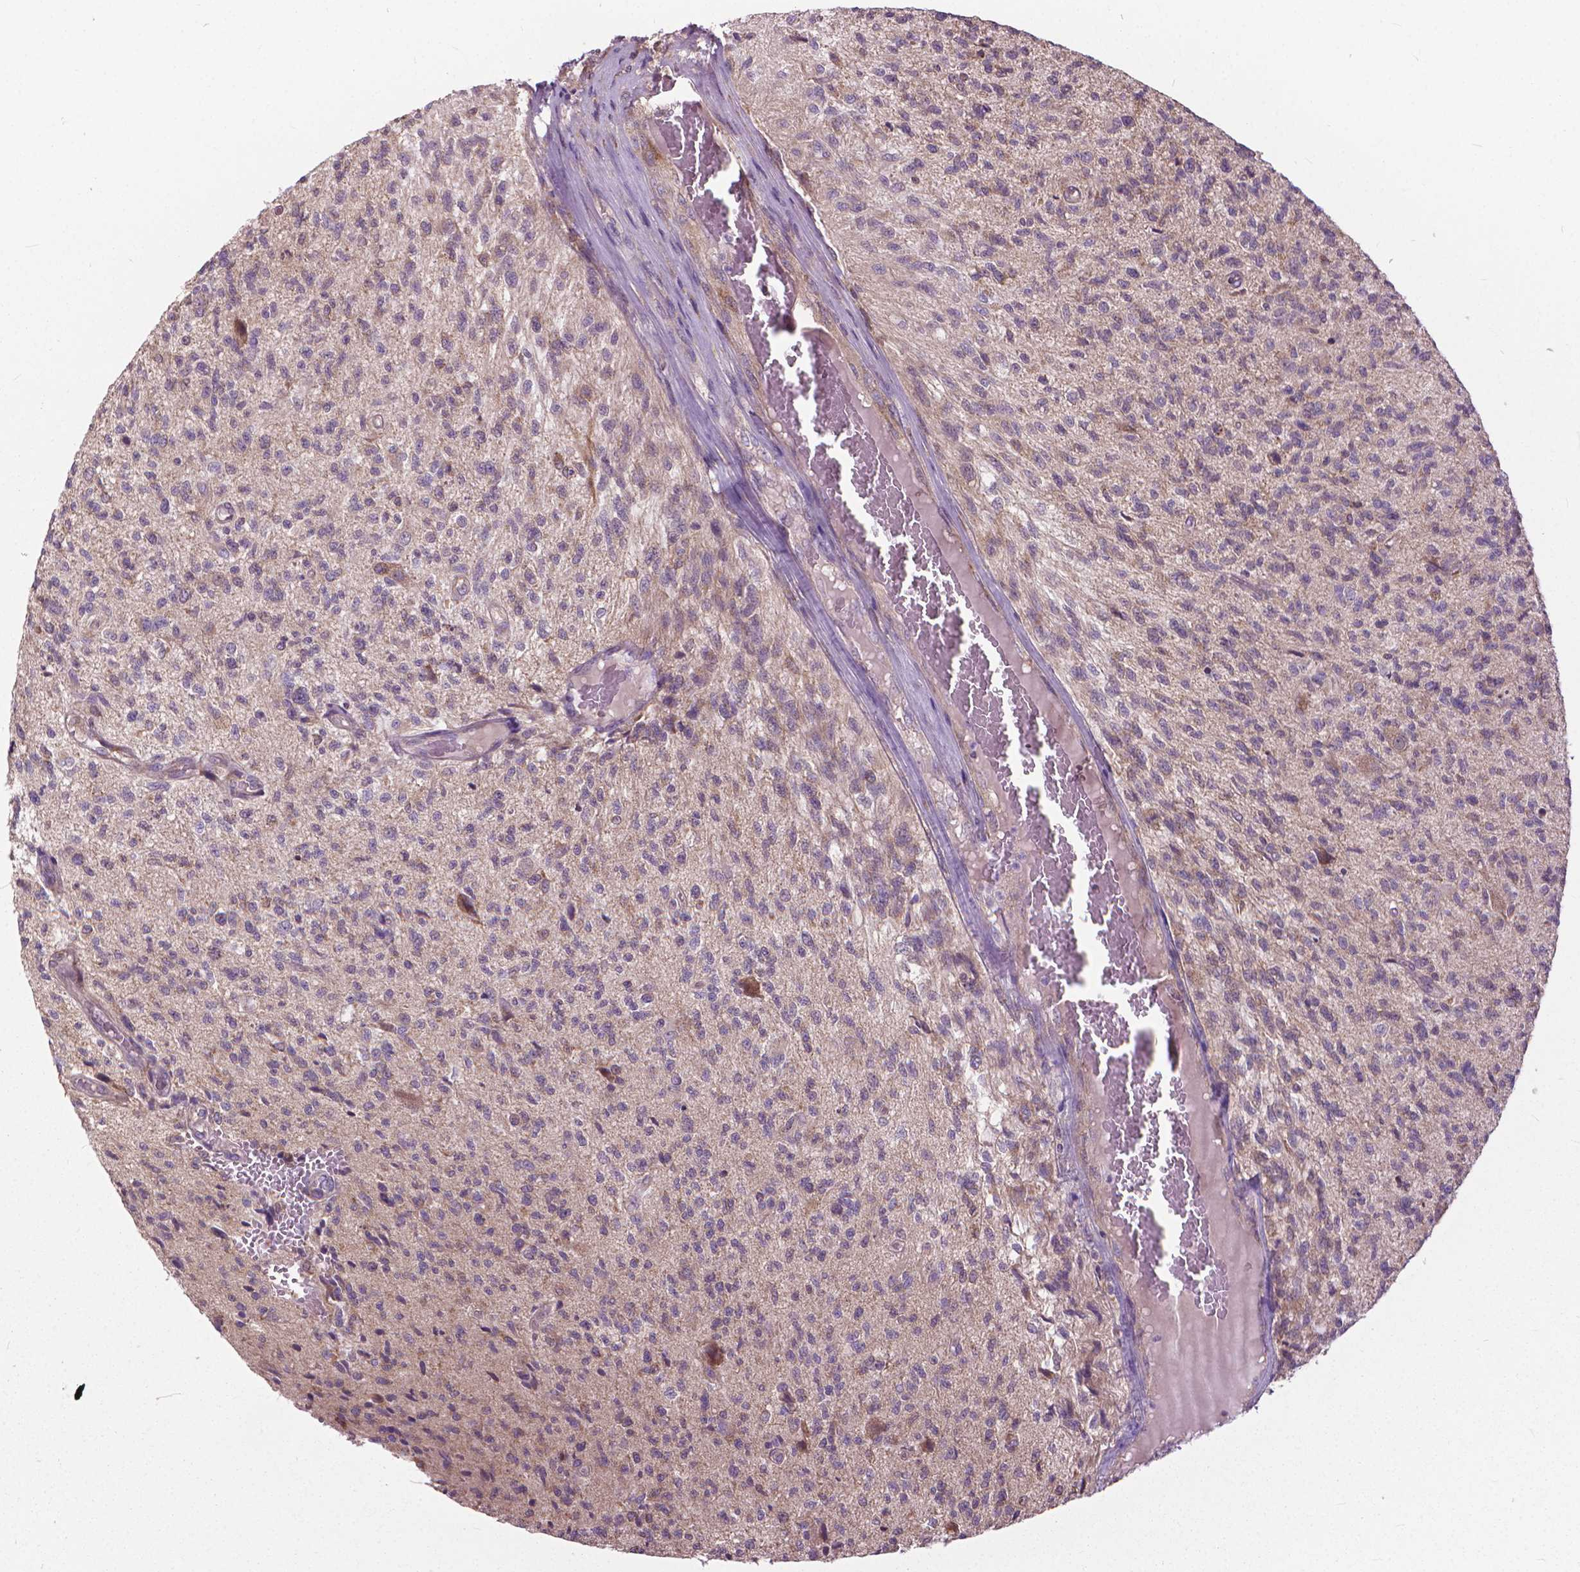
{"staining": {"intensity": "weak", "quantity": "<25%", "location": "cytoplasmic/membranous"}, "tissue": "glioma", "cell_type": "Tumor cells", "image_type": "cancer", "snomed": [{"axis": "morphology", "description": "Glioma, malignant, High grade"}, {"axis": "topography", "description": "Brain"}], "caption": "Malignant glioma (high-grade) was stained to show a protein in brown. There is no significant positivity in tumor cells. (DAB immunohistochemistry with hematoxylin counter stain).", "gene": "NUDT1", "patient": {"sex": "male", "age": 56}}